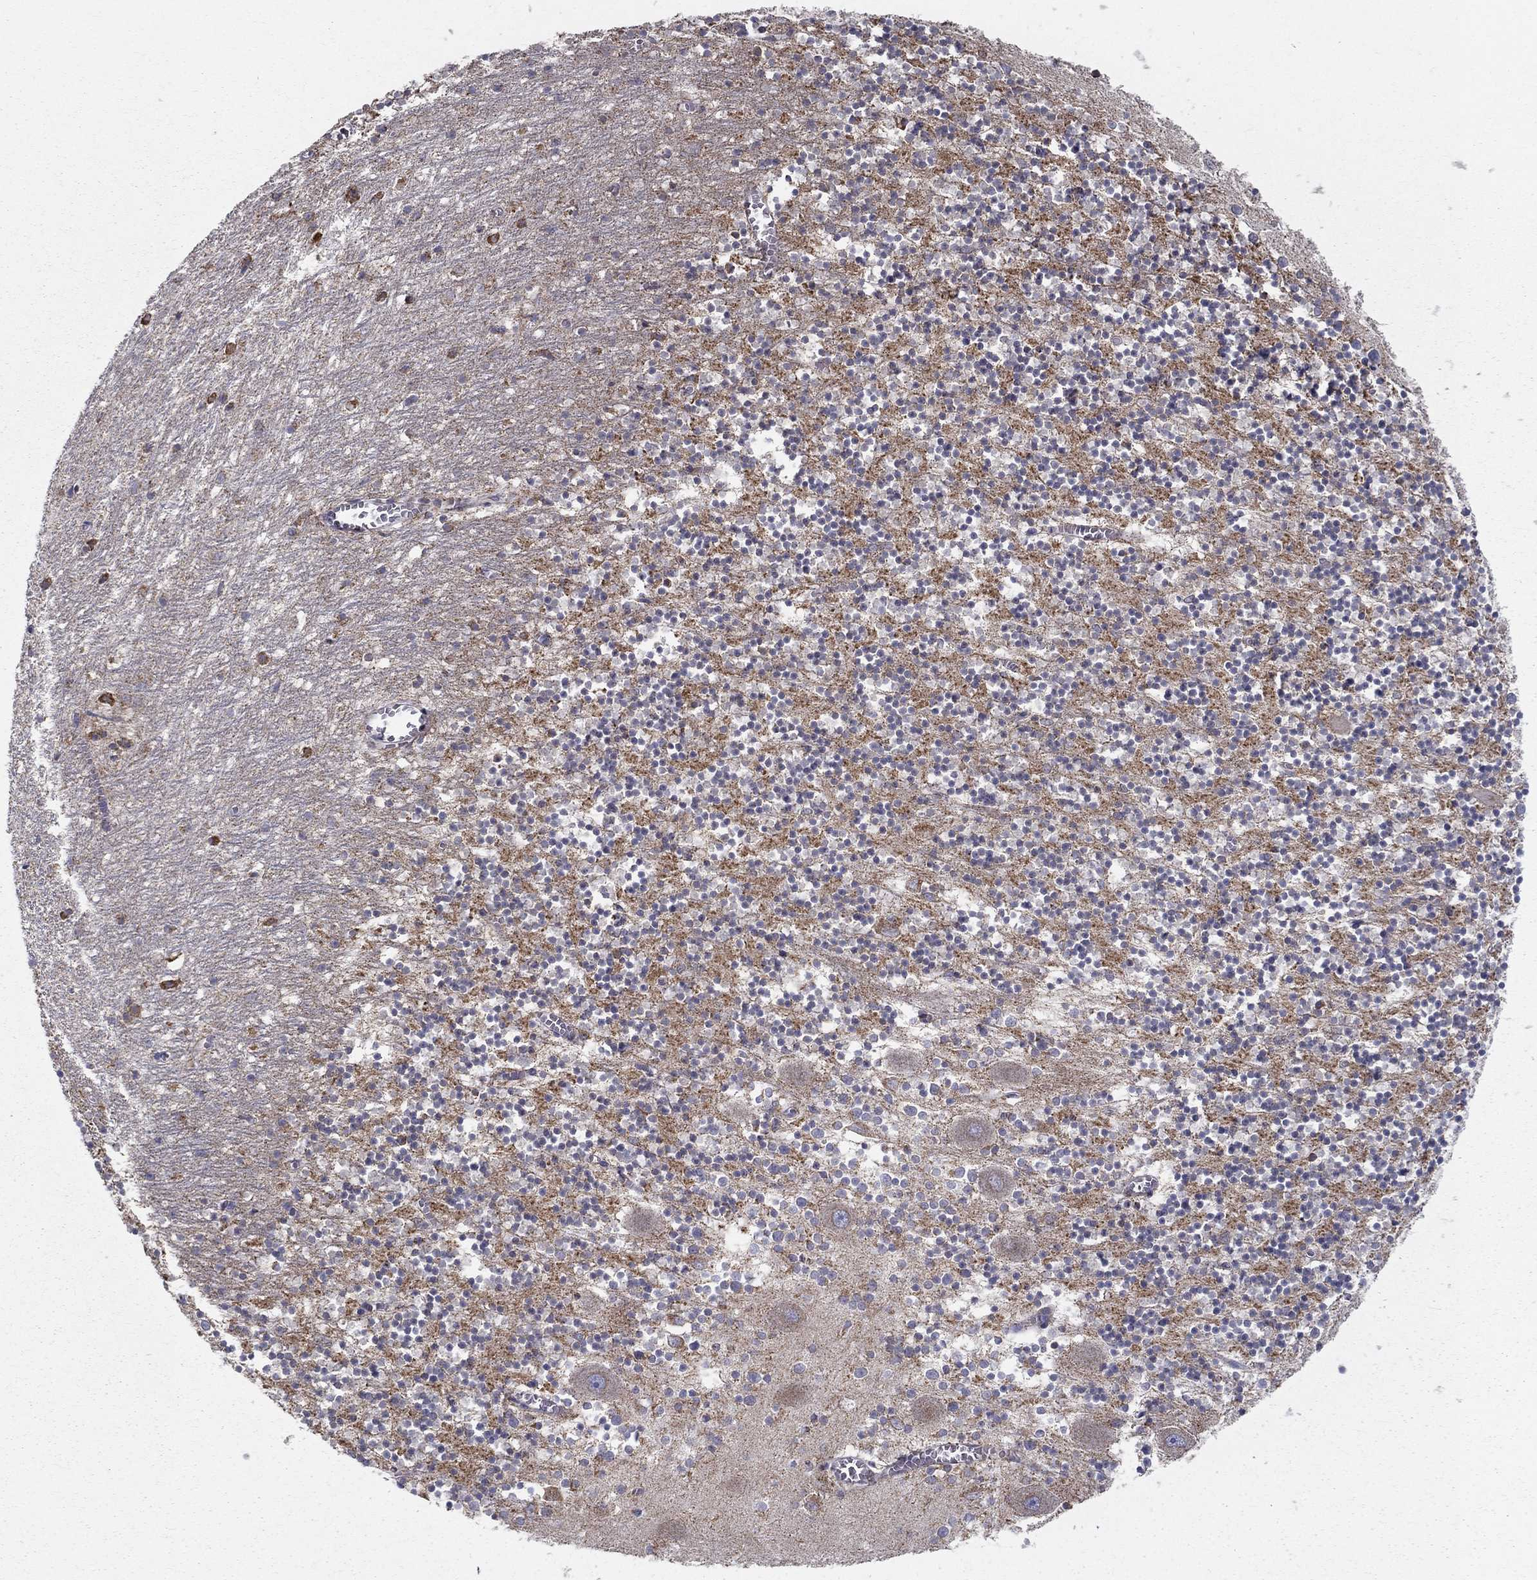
{"staining": {"intensity": "negative", "quantity": "none", "location": "none"}, "tissue": "cerebellum", "cell_type": "Cells in granular layer", "image_type": "normal", "snomed": [{"axis": "morphology", "description": "Normal tissue, NOS"}, {"axis": "topography", "description": "Cerebellum"}], "caption": "High power microscopy image of an immunohistochemistry (IHC) micrograph of normal cerebellum, revealing no significant expression in cells in granular layer. (DAB IHC with hematoxylin counter stain).", "gene": "PRDX4", "patient": {"sex": "female", "age": 64}}